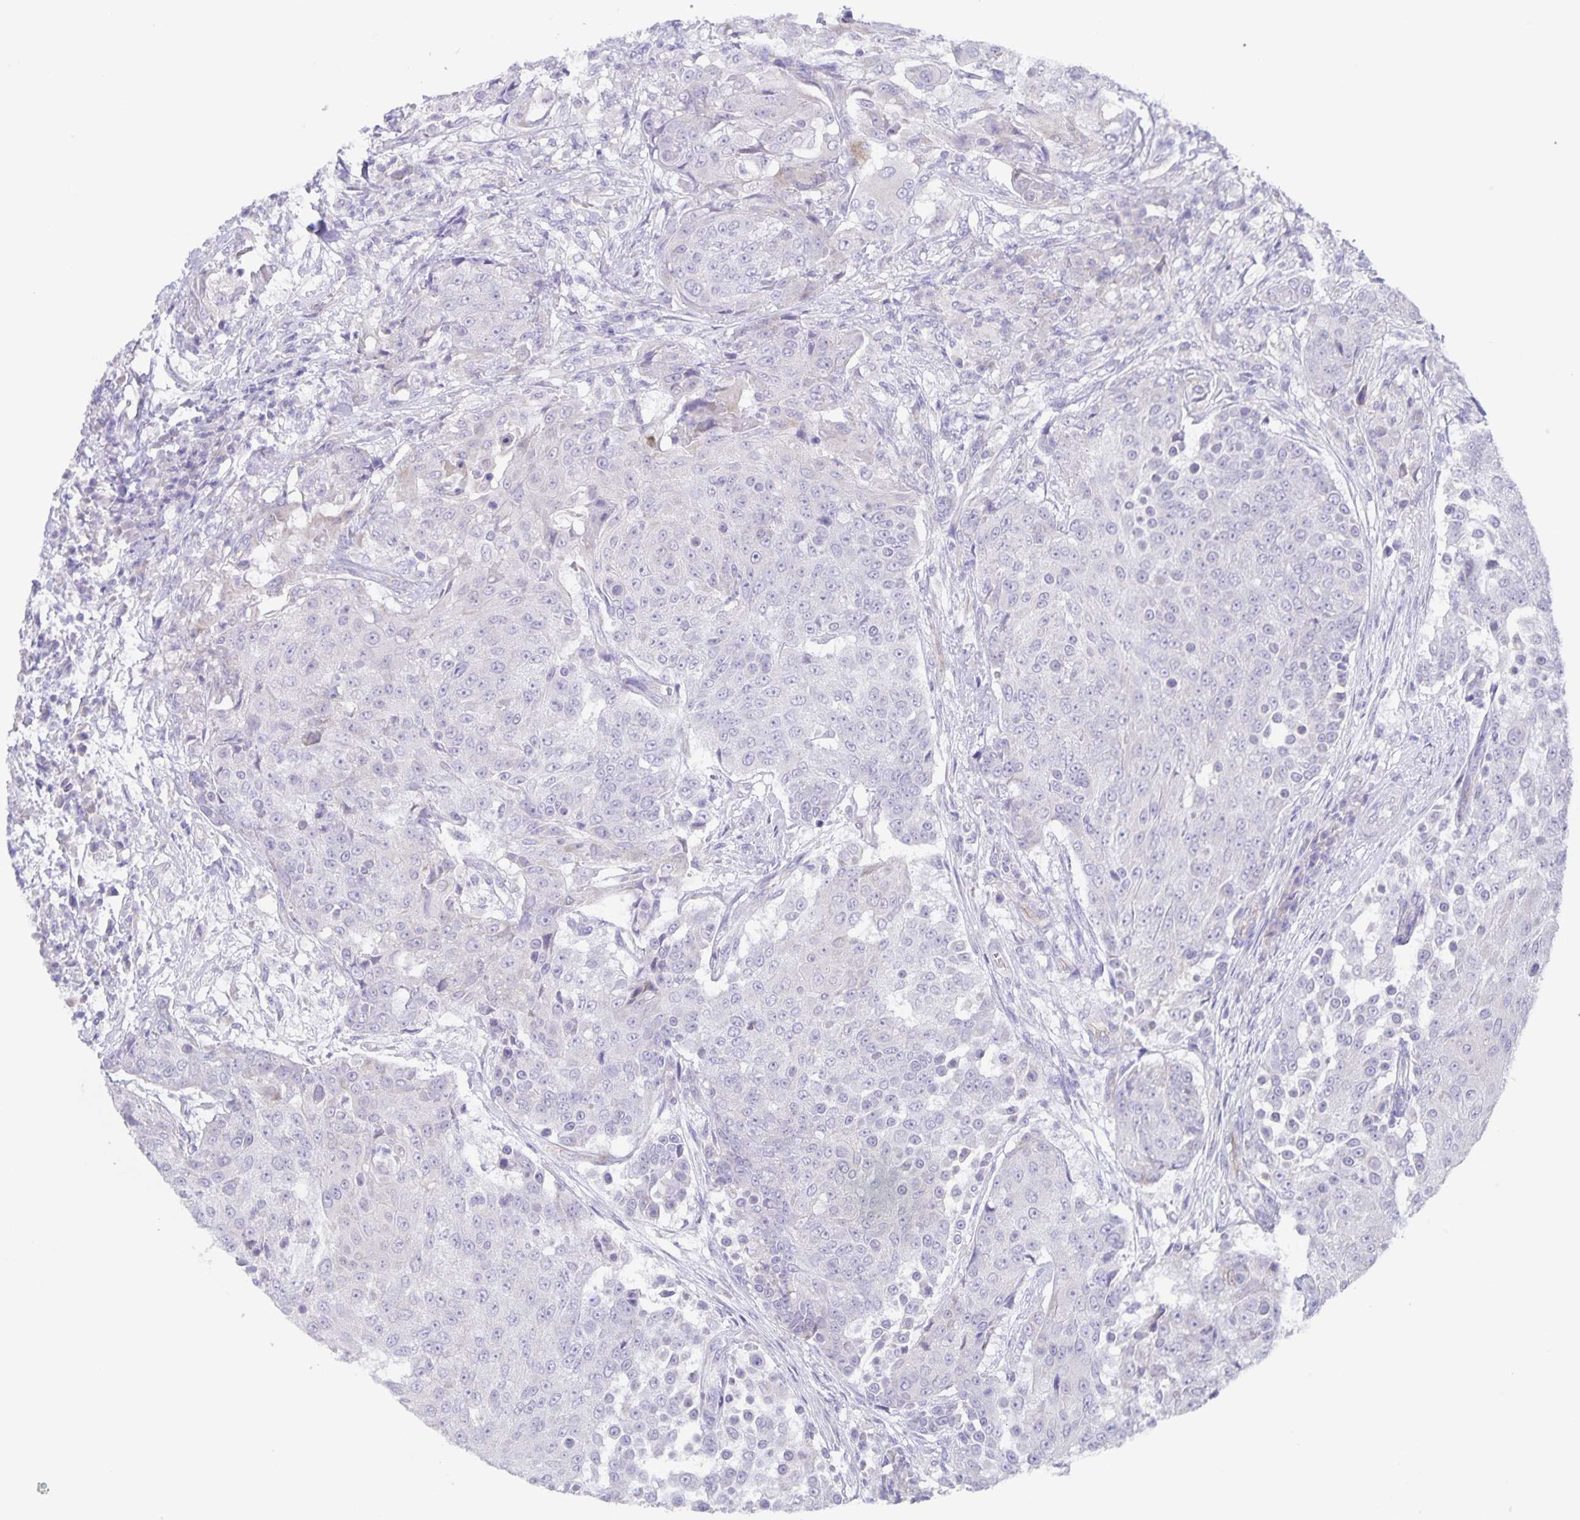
{"staining": {"intensity": "negative", "quantity": "none", "location": "none"}, "tissue": "urothelial cancer", "cell_type": "Tumor cells", "image_type": "cancer", "snomed": [{"axis": "morphology", "description": "Urothelial carcinoma, High grade"}, {"axis": "topography", "description": "Urinary bladder"}], "caption": "The photomicrograph displays no significant staining in tumor cells of urothelial carcinoma (high-grade). The staining was performed using DAB (3,3'-diaminobenzidine) to visualize the protein expression in brown, while the nuclei were stained in blue with hematoxylin (Magnification: 20x).", "gene": "AQP4", "patient": {"sex": "female", "age": 63}}